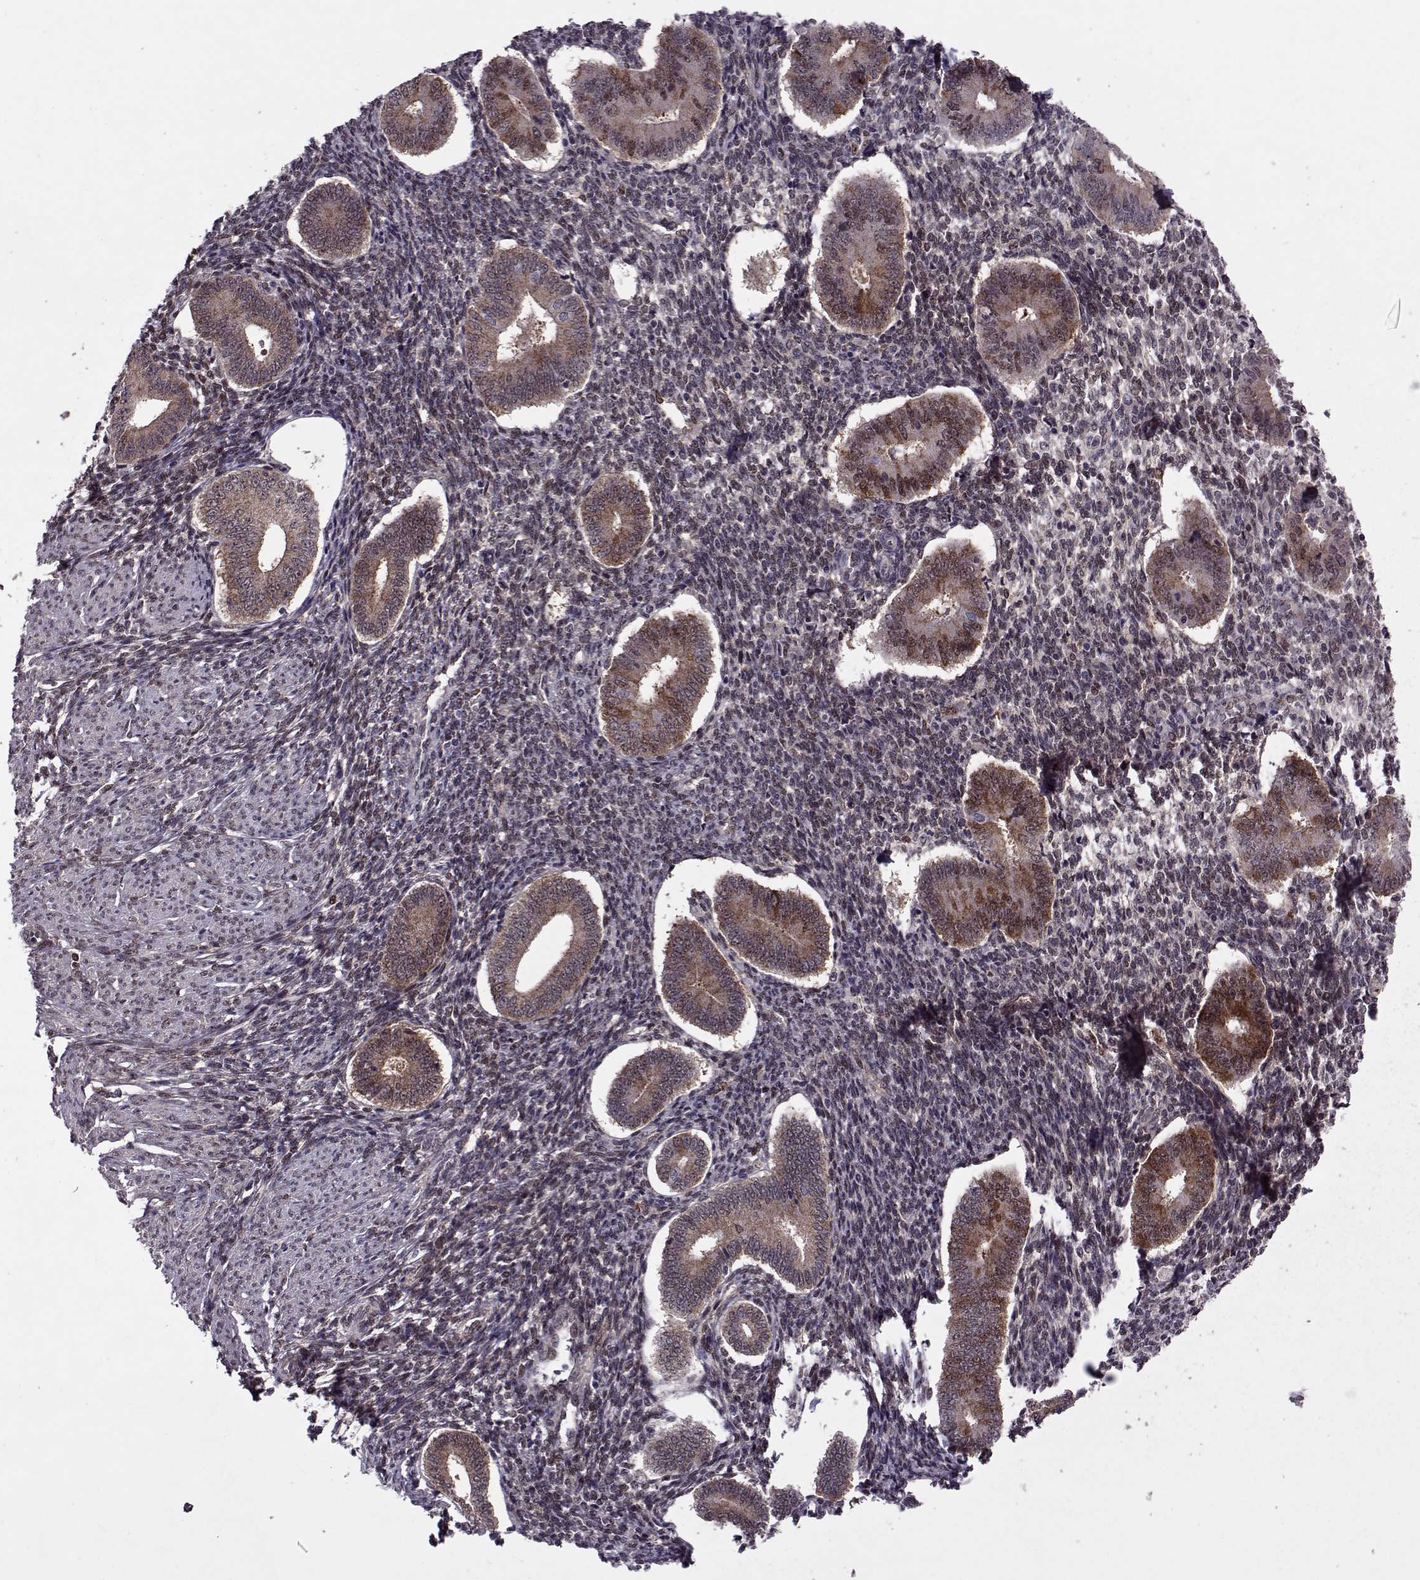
{"staining": {"intensity": "moderate", "quantity": "25%-75%", "location": "cytoplasmic/membranous,nuclear"}, "tissue": "endometrium", "cell_type": "Cells in endometrial stroma", "image_type": "normal", "snomed": [{"axis": "morphology", "description": "Normal tissue, NOS"}, {"axis": "topography", "description": "Endometrium"}], "caption": "About 25%-75% of cells in endometrial stroma in benign human endometrium exhibit moderate cytoplasmic/membranous,nuclear protein positivity as visualized by brown immunohistochemical staining.", "gene": "CDK4", "patient": {"sex": "female", "age": 40}}